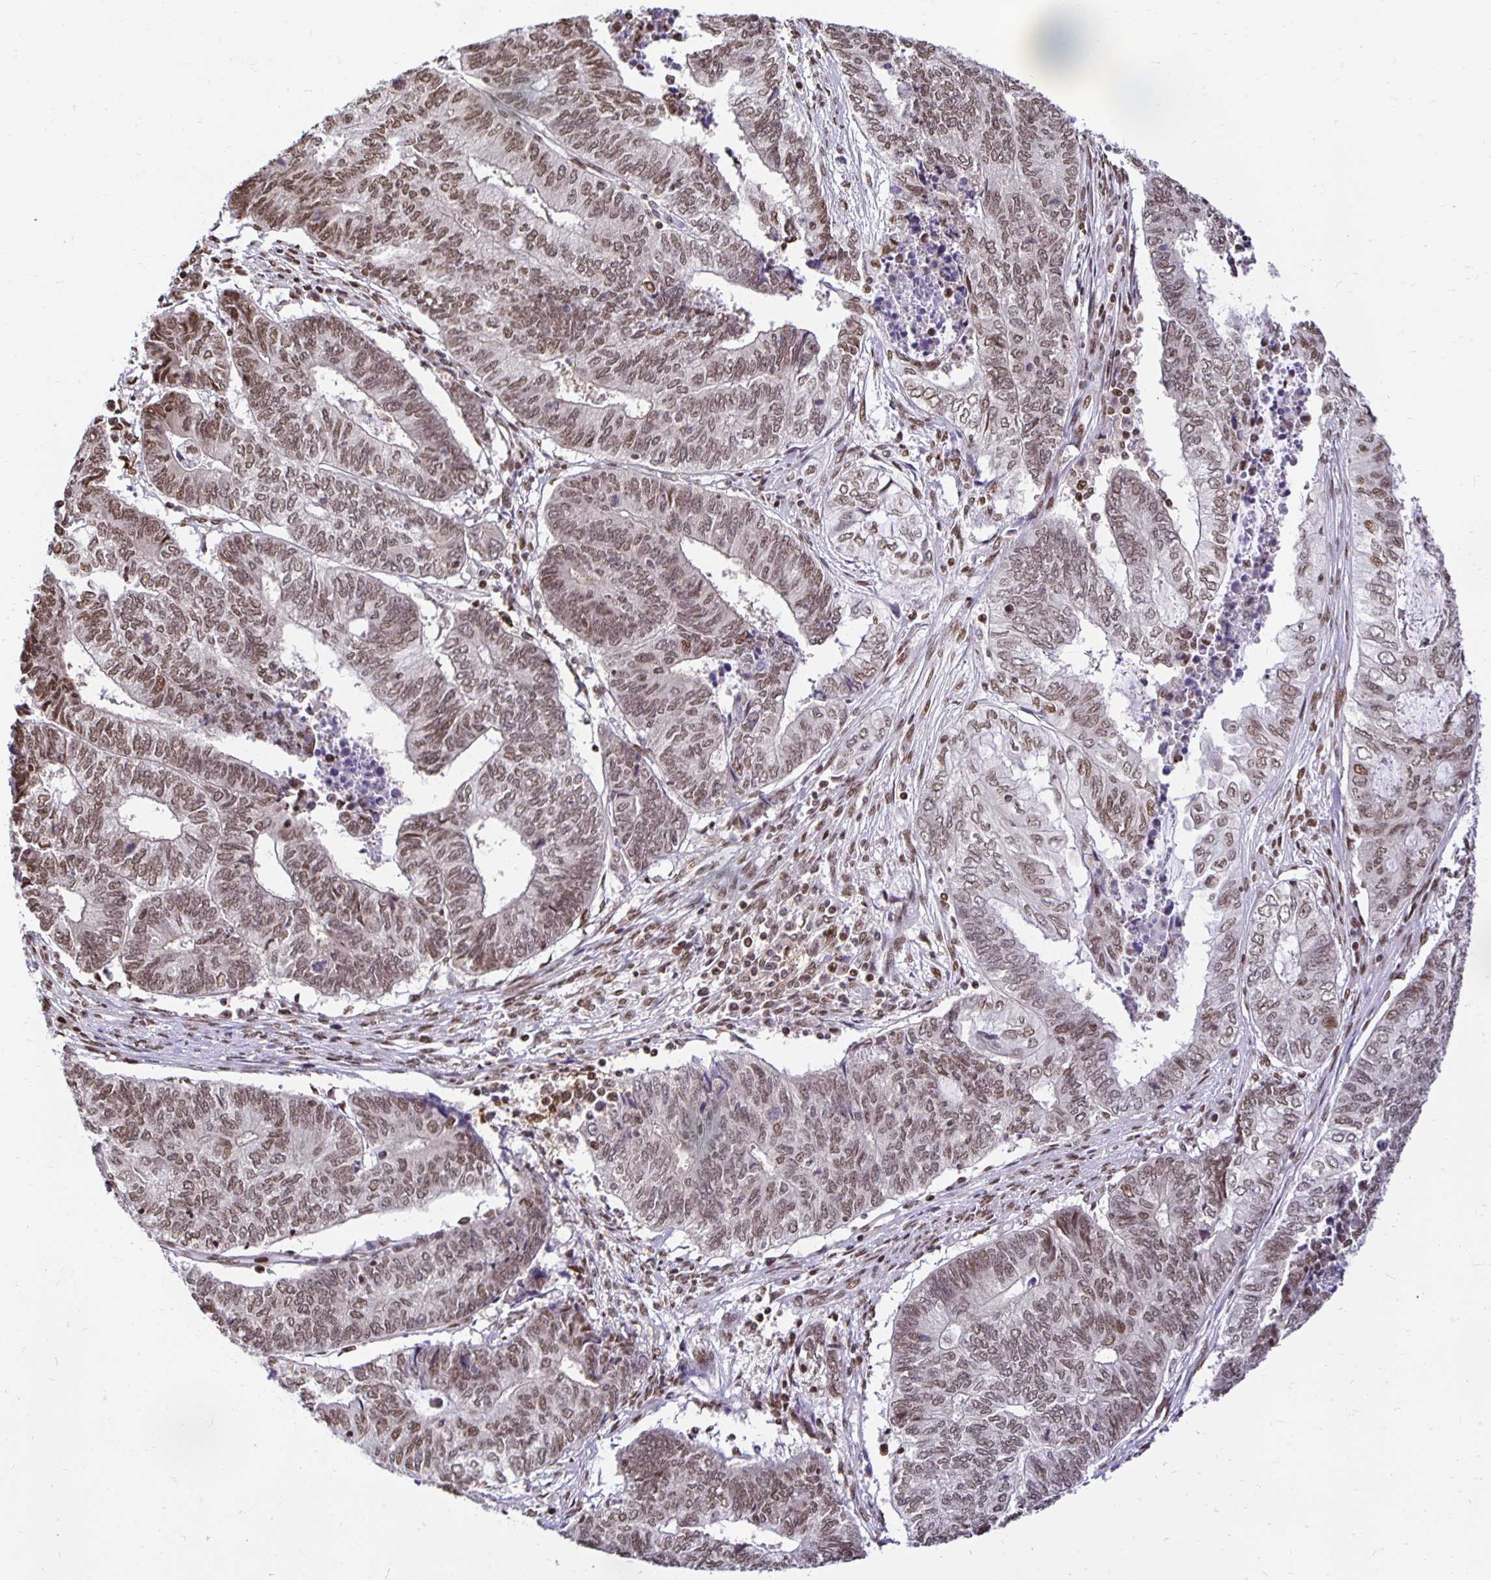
{"staining": {"intensity": "moderate", "quantity": ">75%", "location": "nuclear"}, "tissue": "endometrial cancer", "cell_type": "Tumor cells", "image_type": "cancer", "snomed": [{"axis": "morphology", "description": "Adenocarcinoma, NOS"}, {"axis": "topography", "description": "Uterus"}, {"axis": "topography", "description": "Endometrium"}], "caption": "High-magnification brightfield microscopy of endometrial adenocarcinoma stained with DAB (brown) and counterstained with hematoxylin (blue). tumor cells exhibit moderate nuclear staining is present in approximately>75% of cells. (Stains: DAB (3,3'-diaminobenzidine) in brown, nuclei in blue, Microscopy: brightfield microscopy at high magnification).", "gene": "ZNF579", "patient": {"sex": "female", "age": 70}}